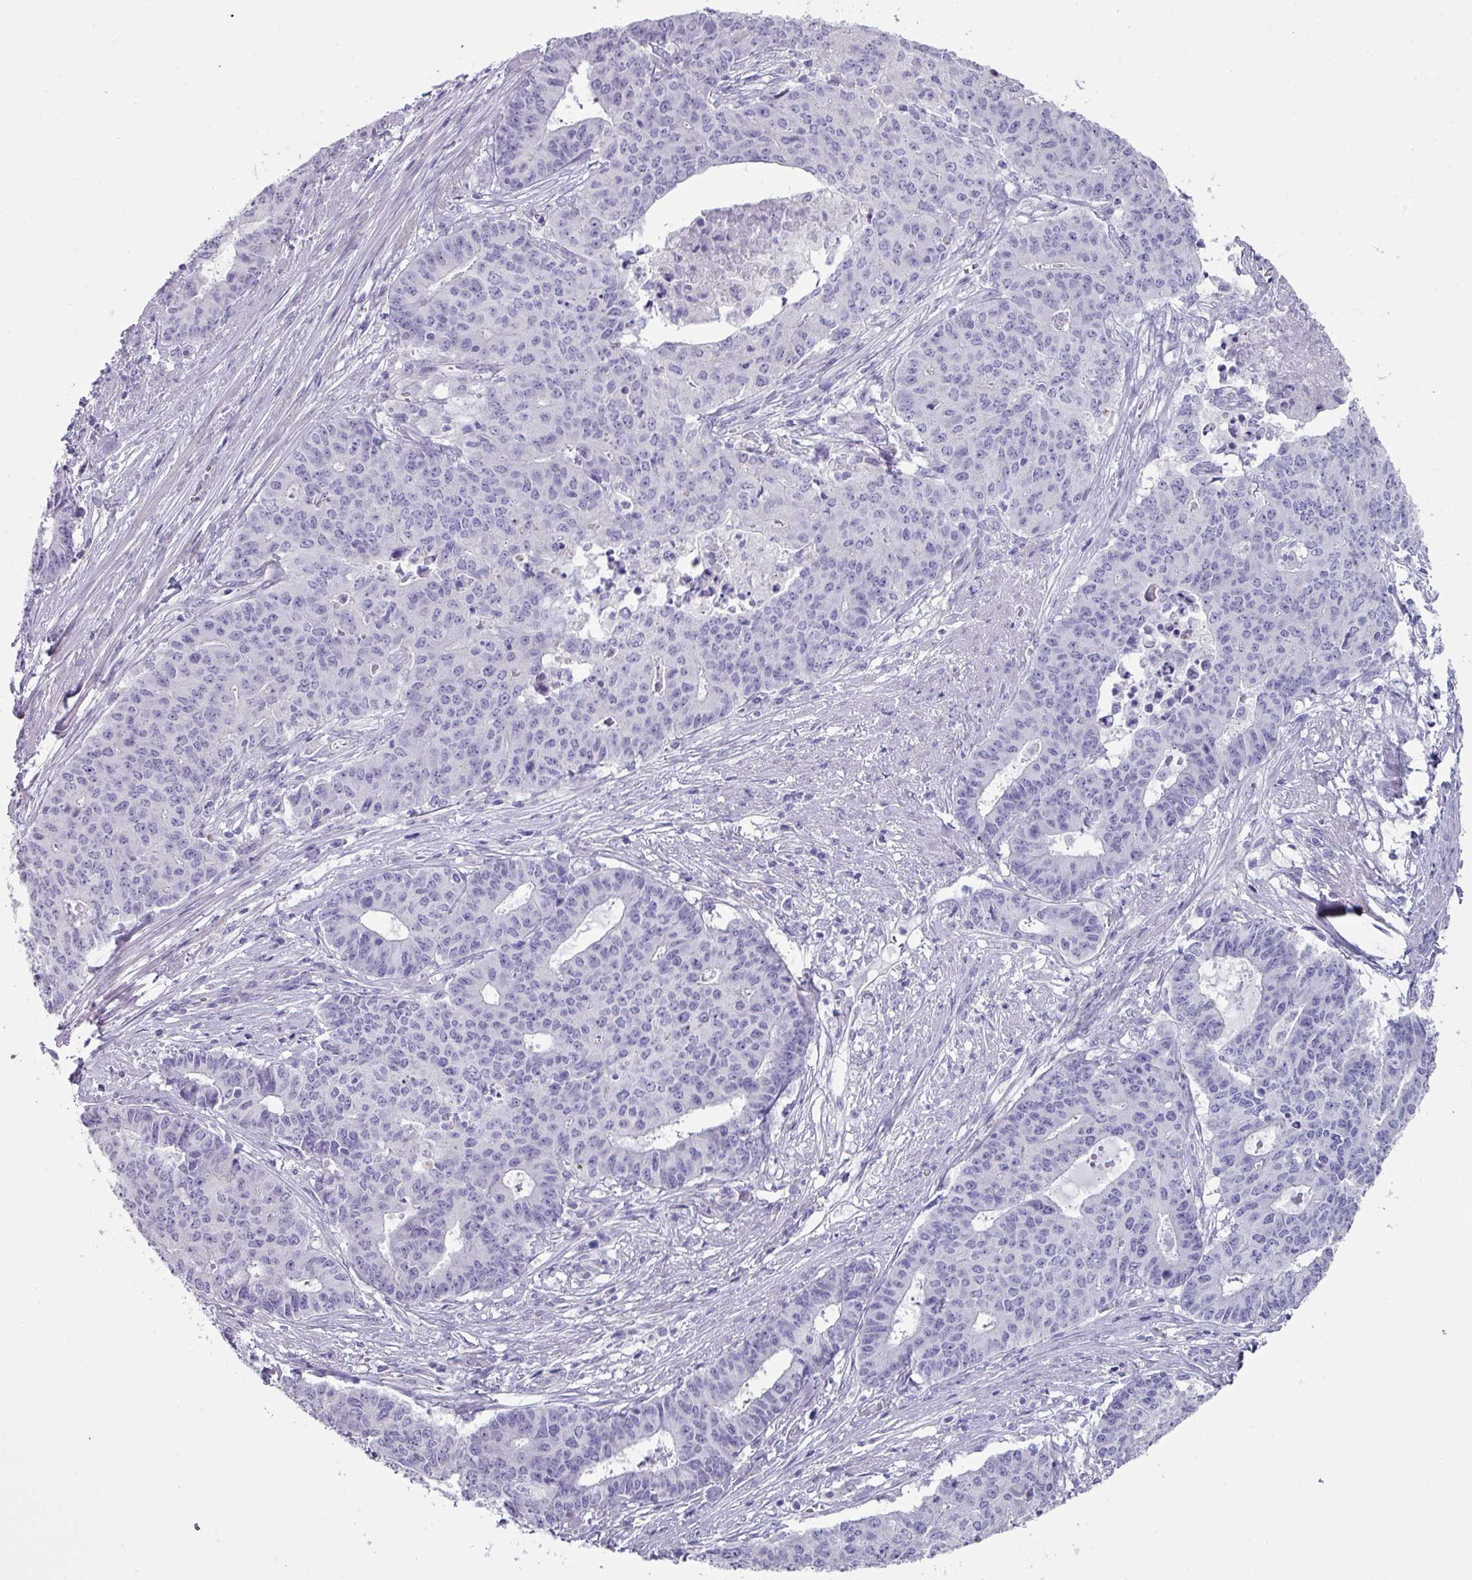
{"staining": {"intensity": "negative", "quantity": "none", "location": "none"}, "tissue": "endometrial cancer", "cell_type": "Tumor cells", "image_type": "cancer", "snomed": [{"axis": "morphology", "description": "Adenocarcinoma, NOS"}, {"axis": "topography", "description": "Endometrium"}], "caption": "The micrograph exhibits no significant expression in tumor cells of endometrial cancer (adenocarcinoma). (DAB (3,3'-diaminobenzidine) IHC with hematoxylin counter stain).", "gene": "PEX10", "patient": {"sex": "female", "age": 59}}